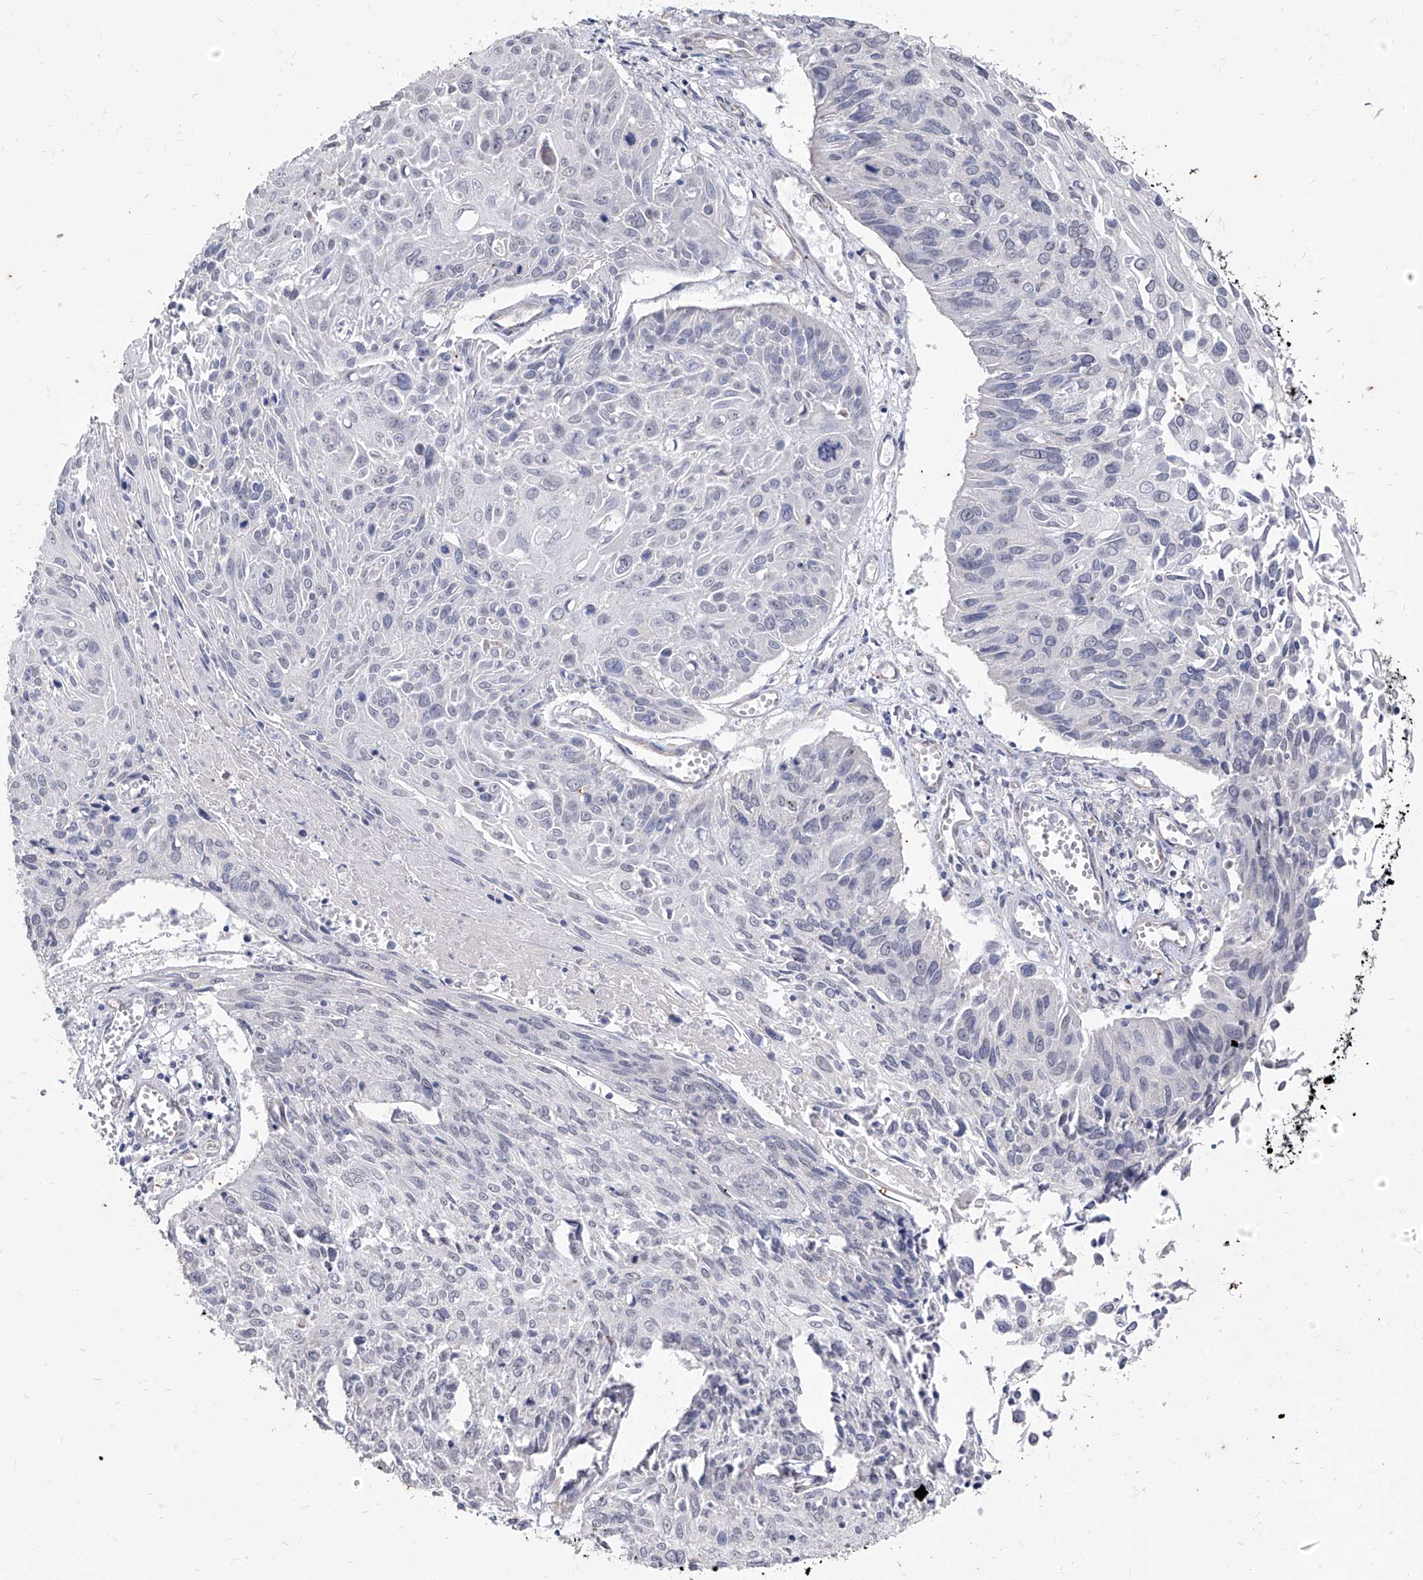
{"staining": {"intensity": "negative", "quantity": "none", "location": "none"}, "tissue": "cervical cancer", "cell_type": "Tumor cells", "image_type": "cancer", "snomed": [{"axis": "morphology", "description": "Squamous cell carcinoma, NOS"}, {"axis": "topography", "description": "Cervix"}], "caption": "High power microscopy histopathology image of an immunohistochemistry (IHC) photomicrograph of cervical squamous cell carcinoma, revealing no significant positivity in tumor cells.", "gene": "PHF20L1", "patient": {"sex": "female", "age": 51}}